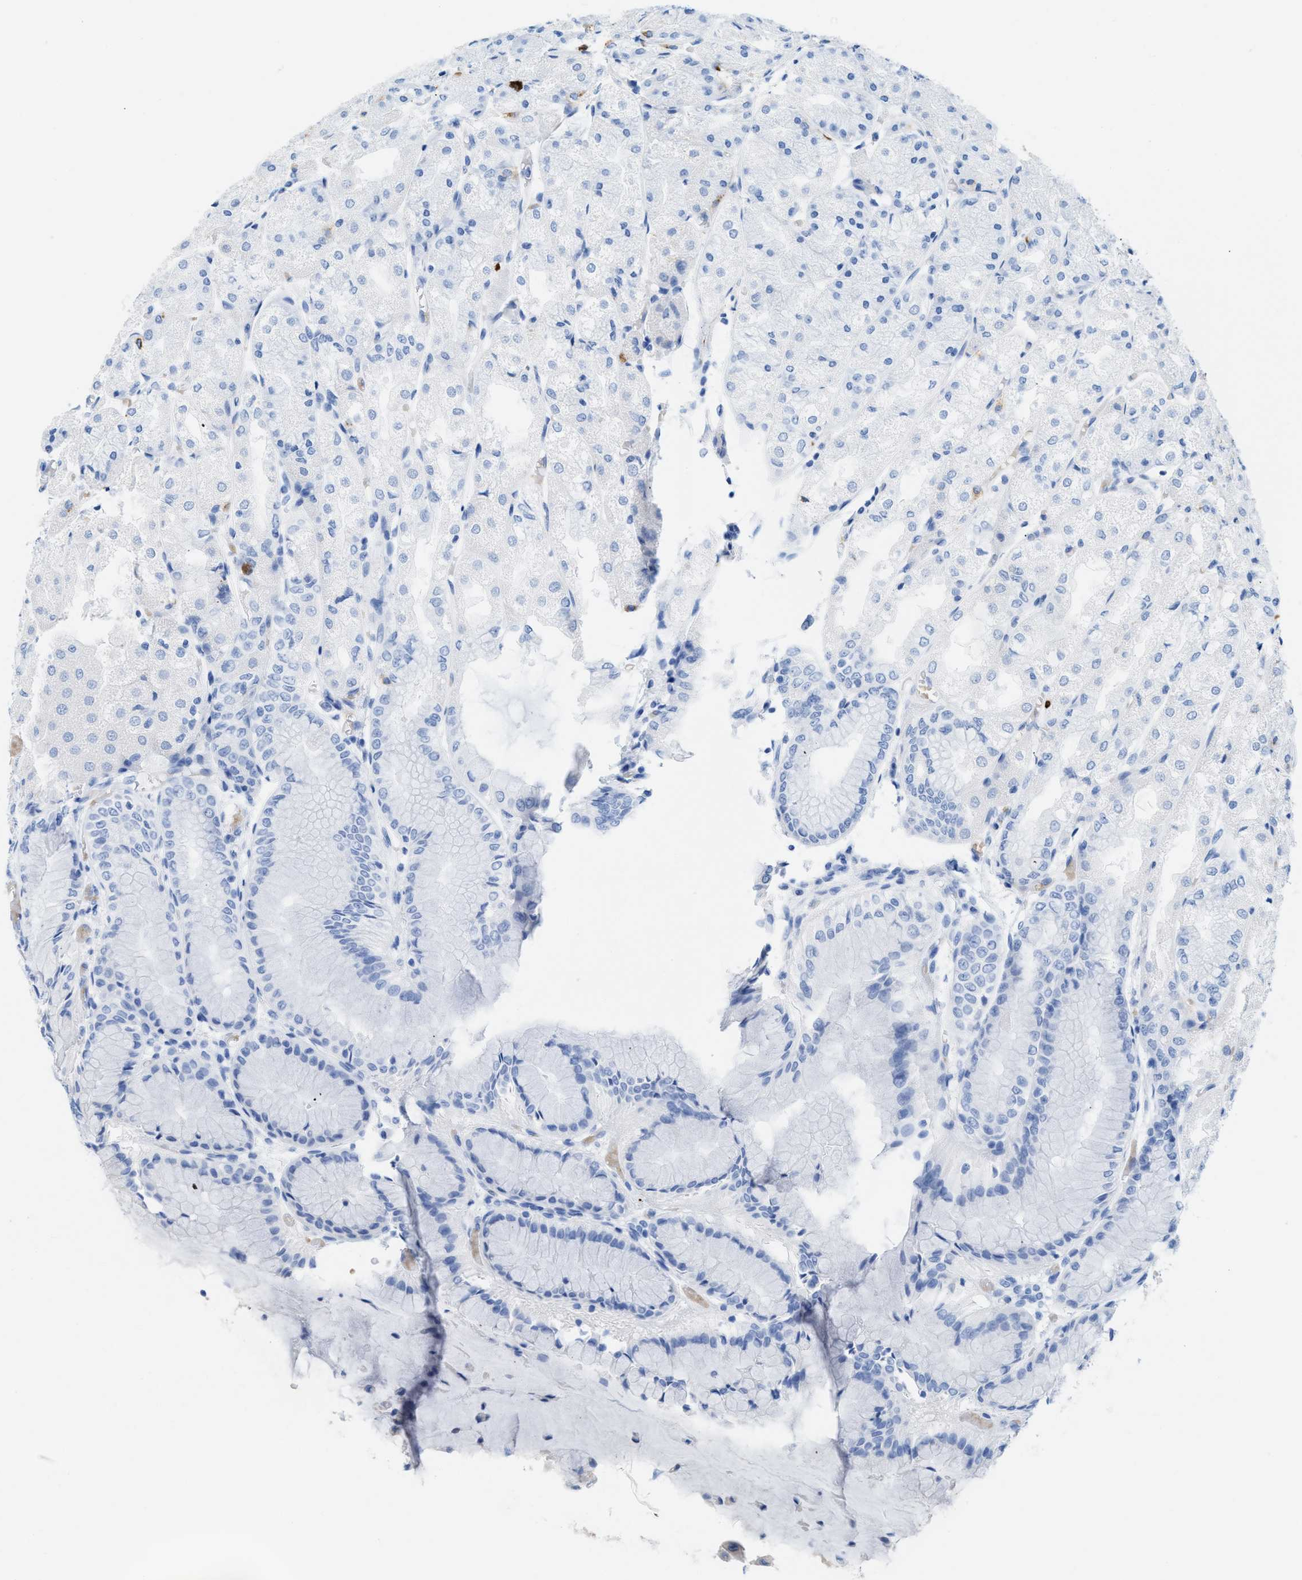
{"staining": {"intensity": "negative", "quantity": "none", "location": "none"}, "tissue": "stomach", "cell_type": "Glandular cells", "image_type": "normal", "snomed": [{"axis": "morphology", "description": "Normal tissue, NOS"}, {"axis": "topography", "description": "Stomach, upper"}], "caption": "IHC of unremarkable stomach reveals no positivity in glandular cells.", "gene": "ANKFN1", "patient": {"sex": "male", "age": 72}}